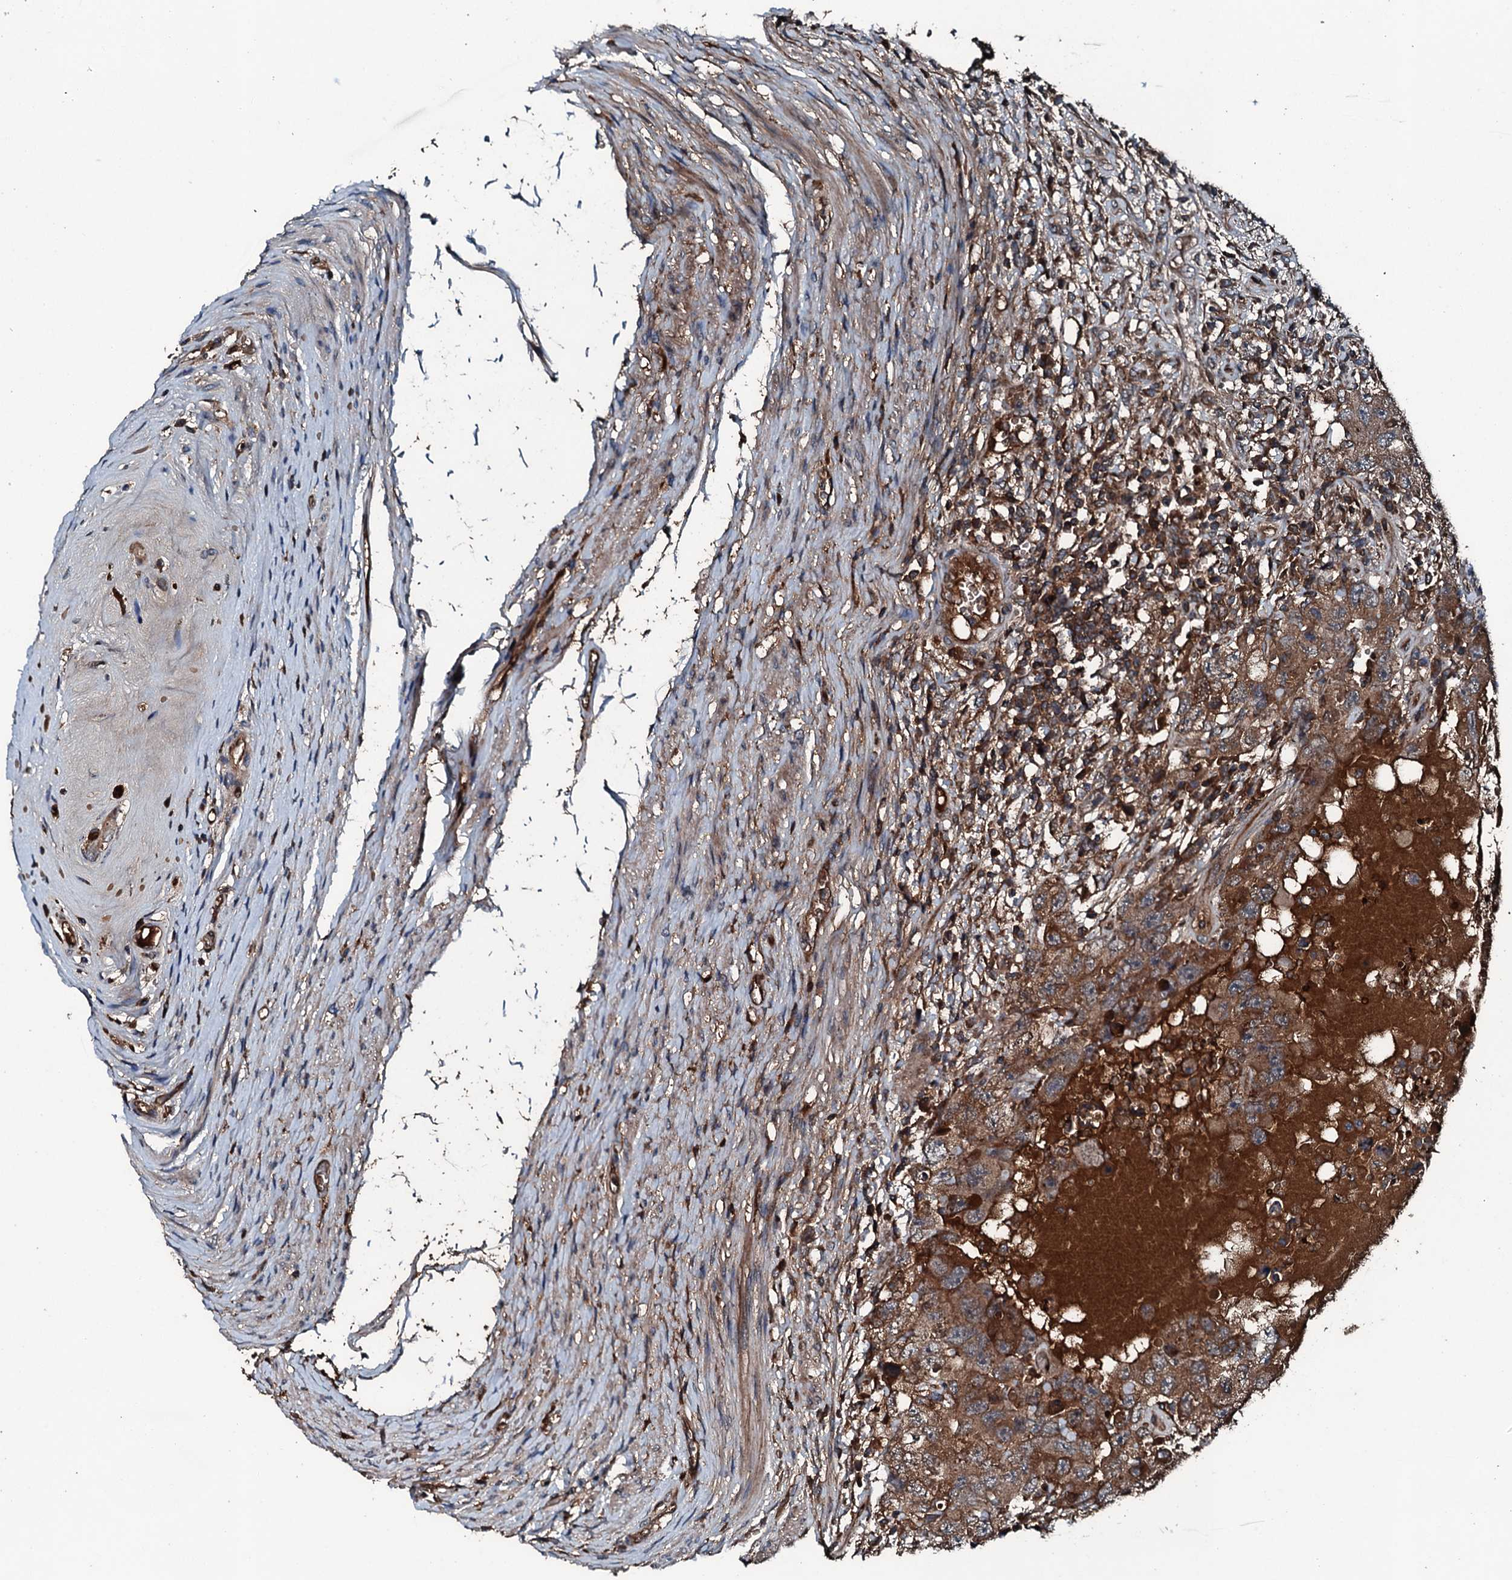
{"staining": {"intensity": "moderate", "quantity": ">75%", "location": "cytoplasmic/membranous"}, "tissue": "testis cancer", "cell_type": "Tumor cells", "image_type": "cancer", "snomed": [{"axis": "morphology", "description": "Carcinoma, Embryonal, NOS"}, {"axis": "topography", "description": "Testis"}], "caption": "Protein staining of testis embryonal carcinoma tissue reveals moderate cytoplasmic/membranous staining in about >75% of tumor cells. (DAB = brown stain, brightfield microscopy at high magnification).", "gene": "TRIM7", "patient": {"sex": "male", "age": 26}}